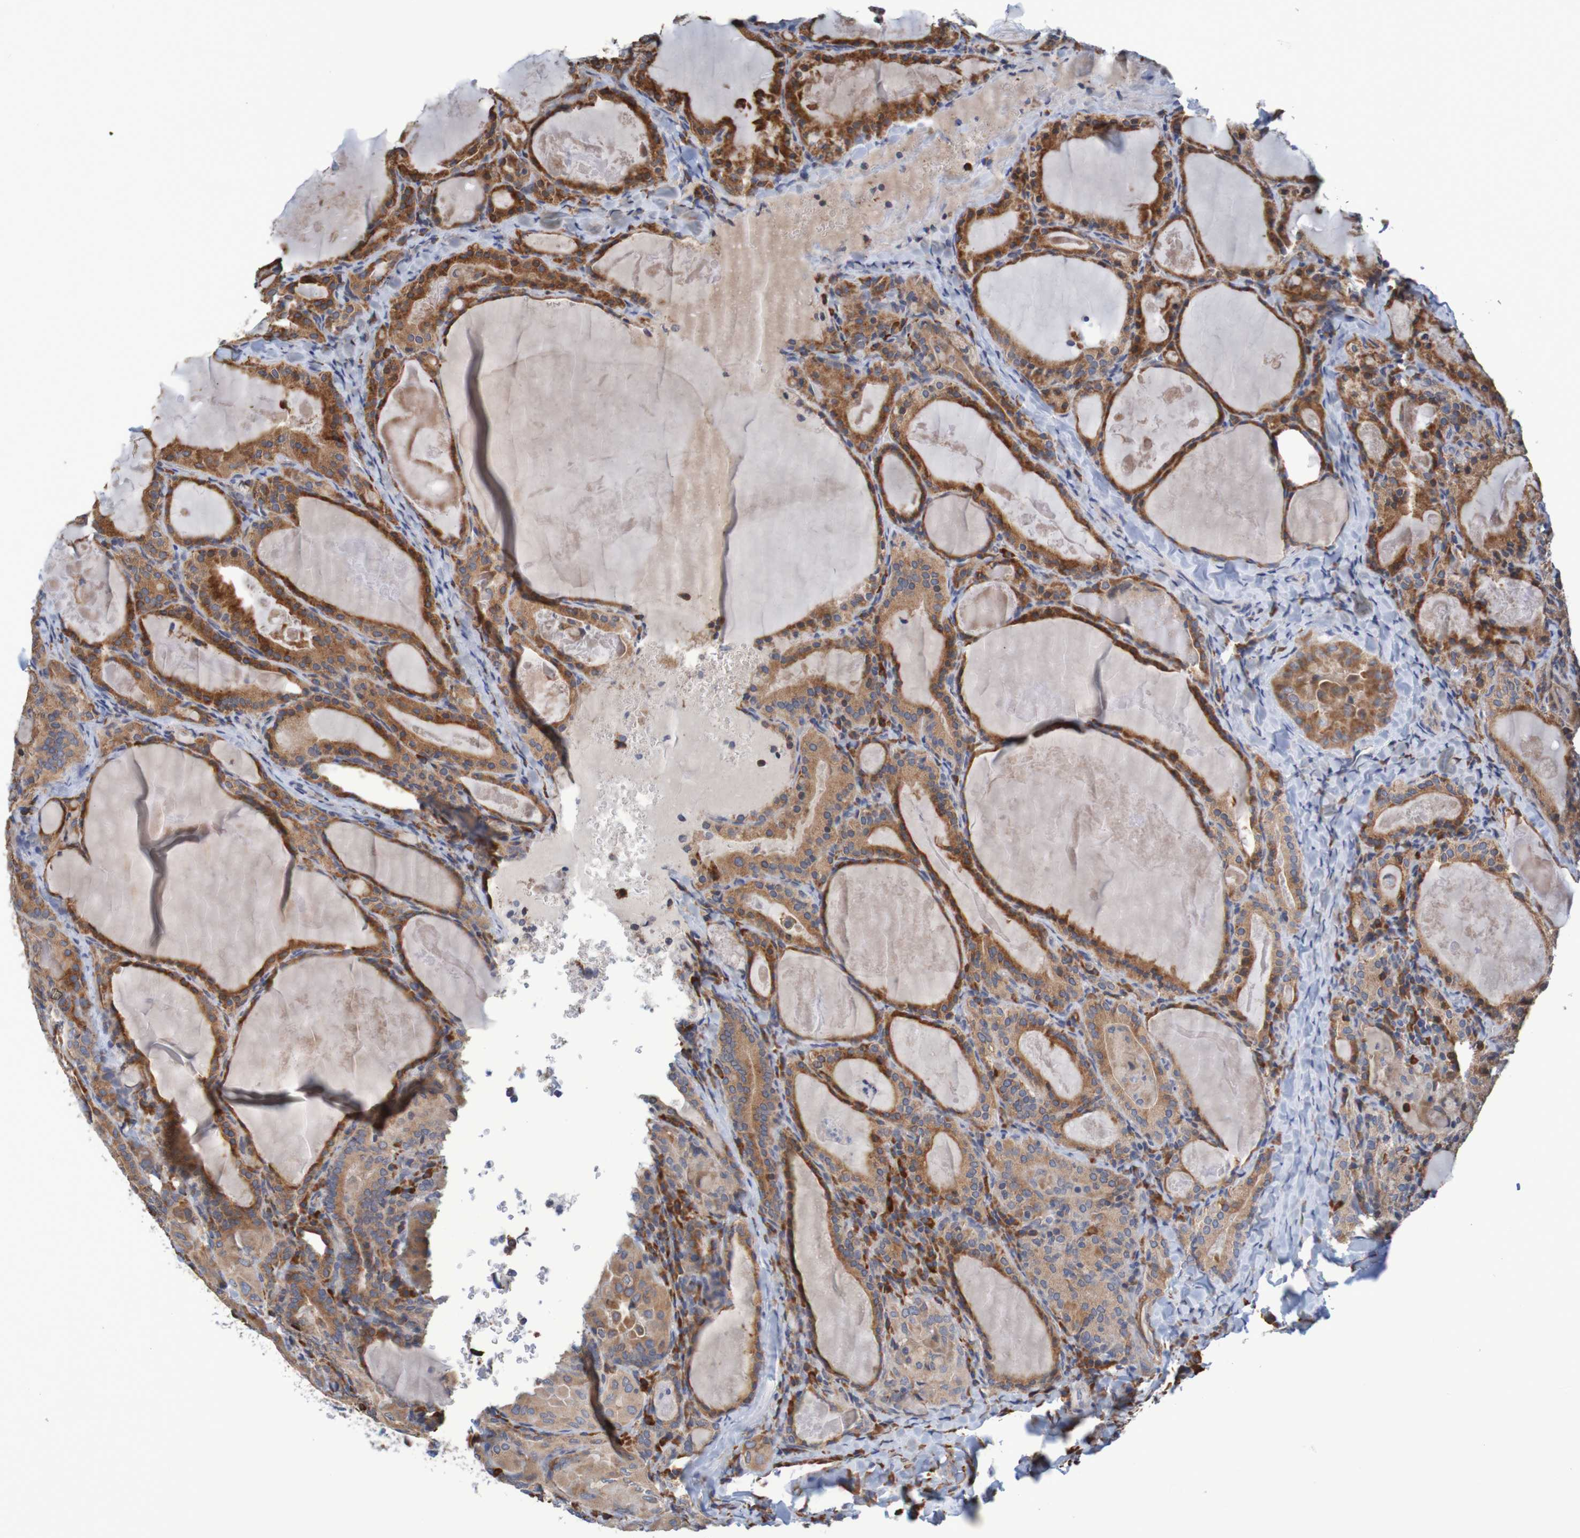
{"staining": {"intensity": "moderate", "quantity": ">75%", "location": "cytoplasmic/membranous"}, "tissue": "thyroid cancer", "cell_type": "Tumor cells", "image_type": "cancer", "snomed": [{"axis": "morphology", "description": "Papillary adenocarcinoma, NOS"}, {"axis": "topography", "description": "Thyroid gland"}], "caption": "Thyroid cancer stained for a protein reveals moderate cytoplasmic/membranous positivity in tumor cells. (DAB IHC, brown staining for protein, blue staining for nuclei).", "gene": "CLDN18", "patient": {"sex": "female", "age": 42}}